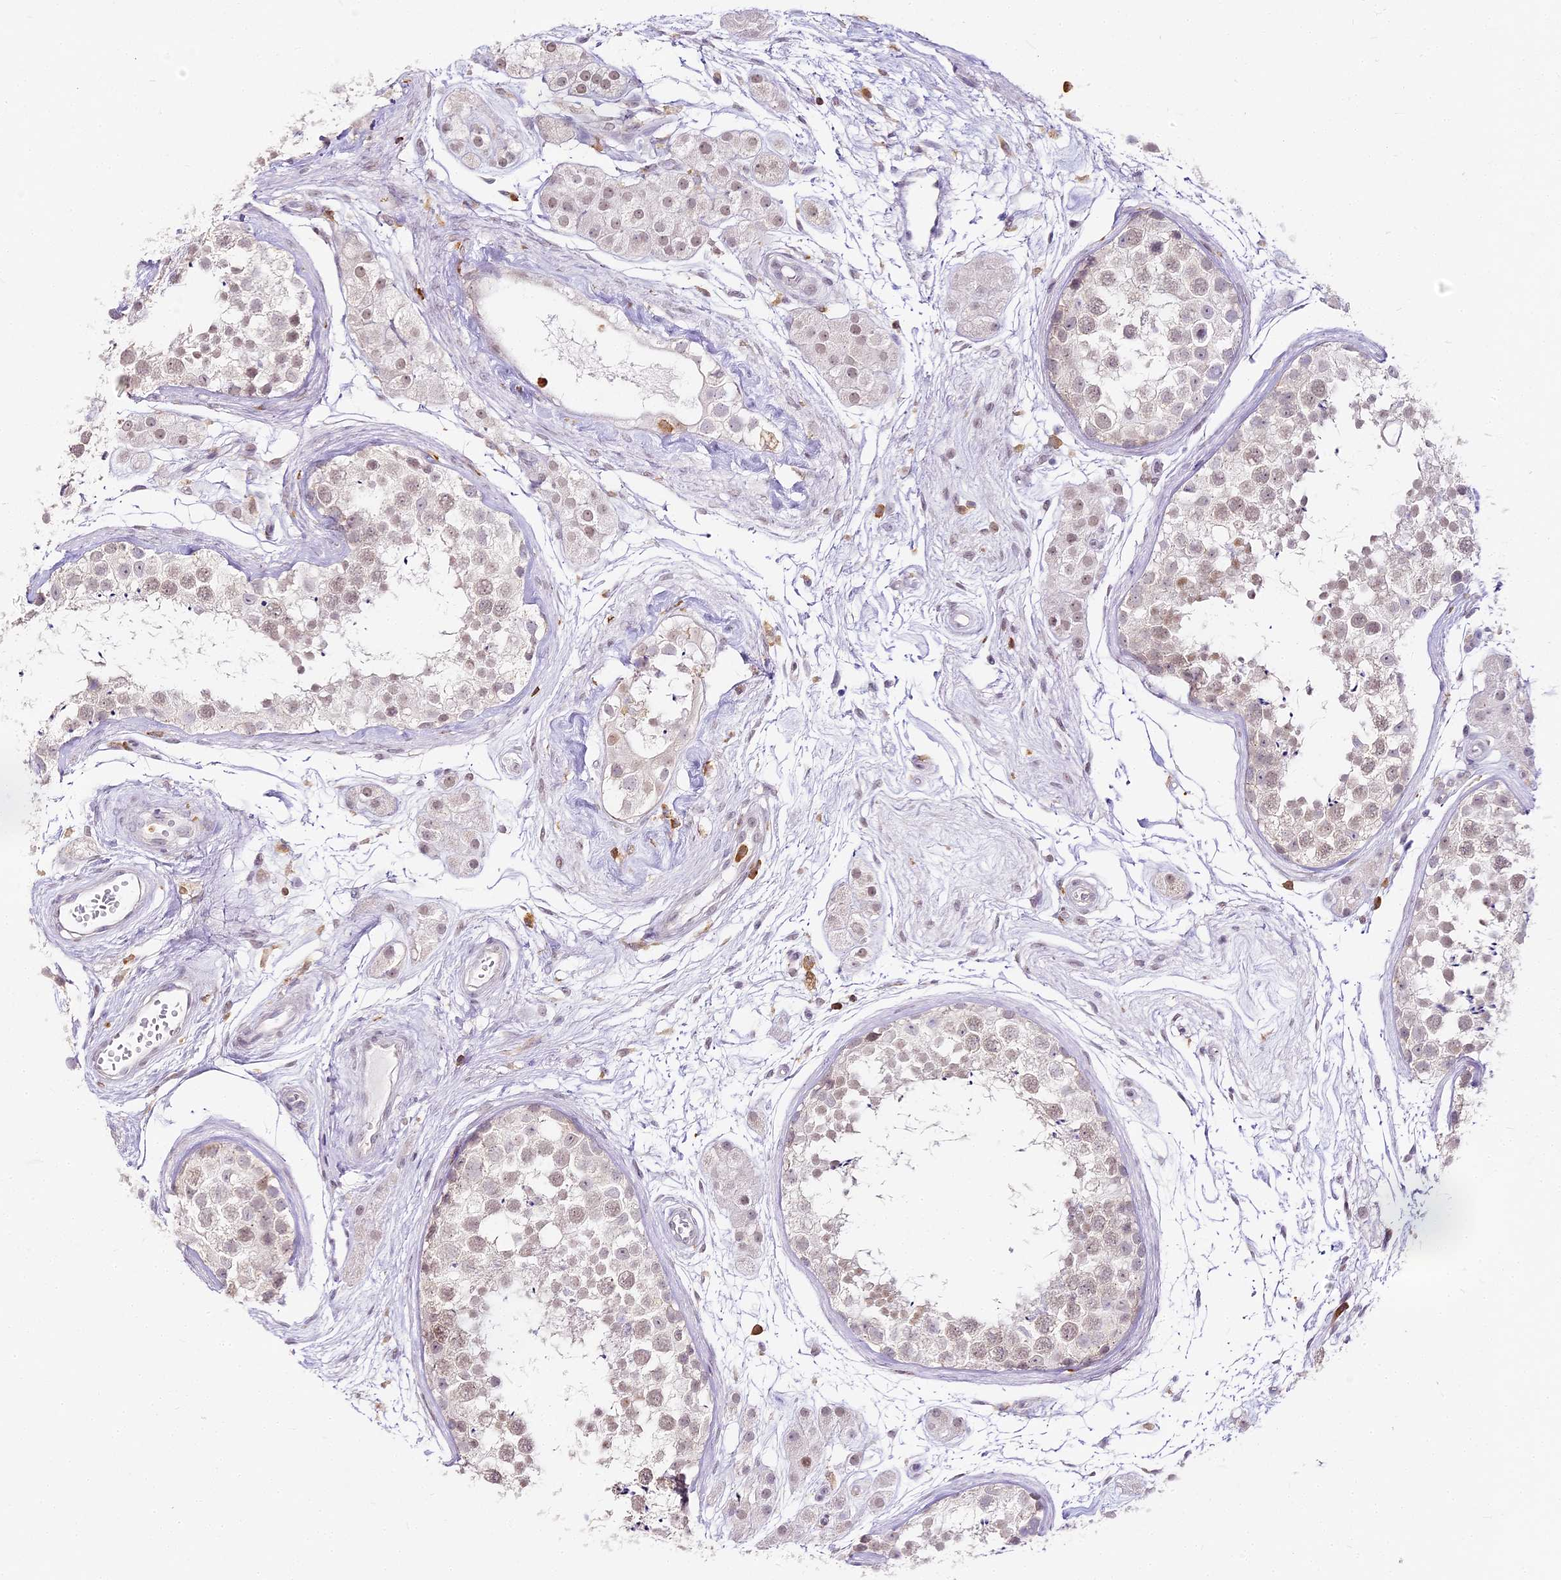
{"staining": {"intensity": "weak", "quantity": "25%-75%", "location": "nuclear"}, "tissue": "testis", "cell_type": "Cells in seminiferous ducts", "image_type": "normal", "snomed": [{"axis": "morphology", "description": "Normal tissue, NOS"}, {"axis": "topography", "description": "Testis"}], "caption": "Protein expression analysis of unremarkable testis displays weak nuclear staining in about 25%-75% of cells in seminiferous ducts.", "gene": "DOCK2", "patient": {"sex": "male", "age": 56}}